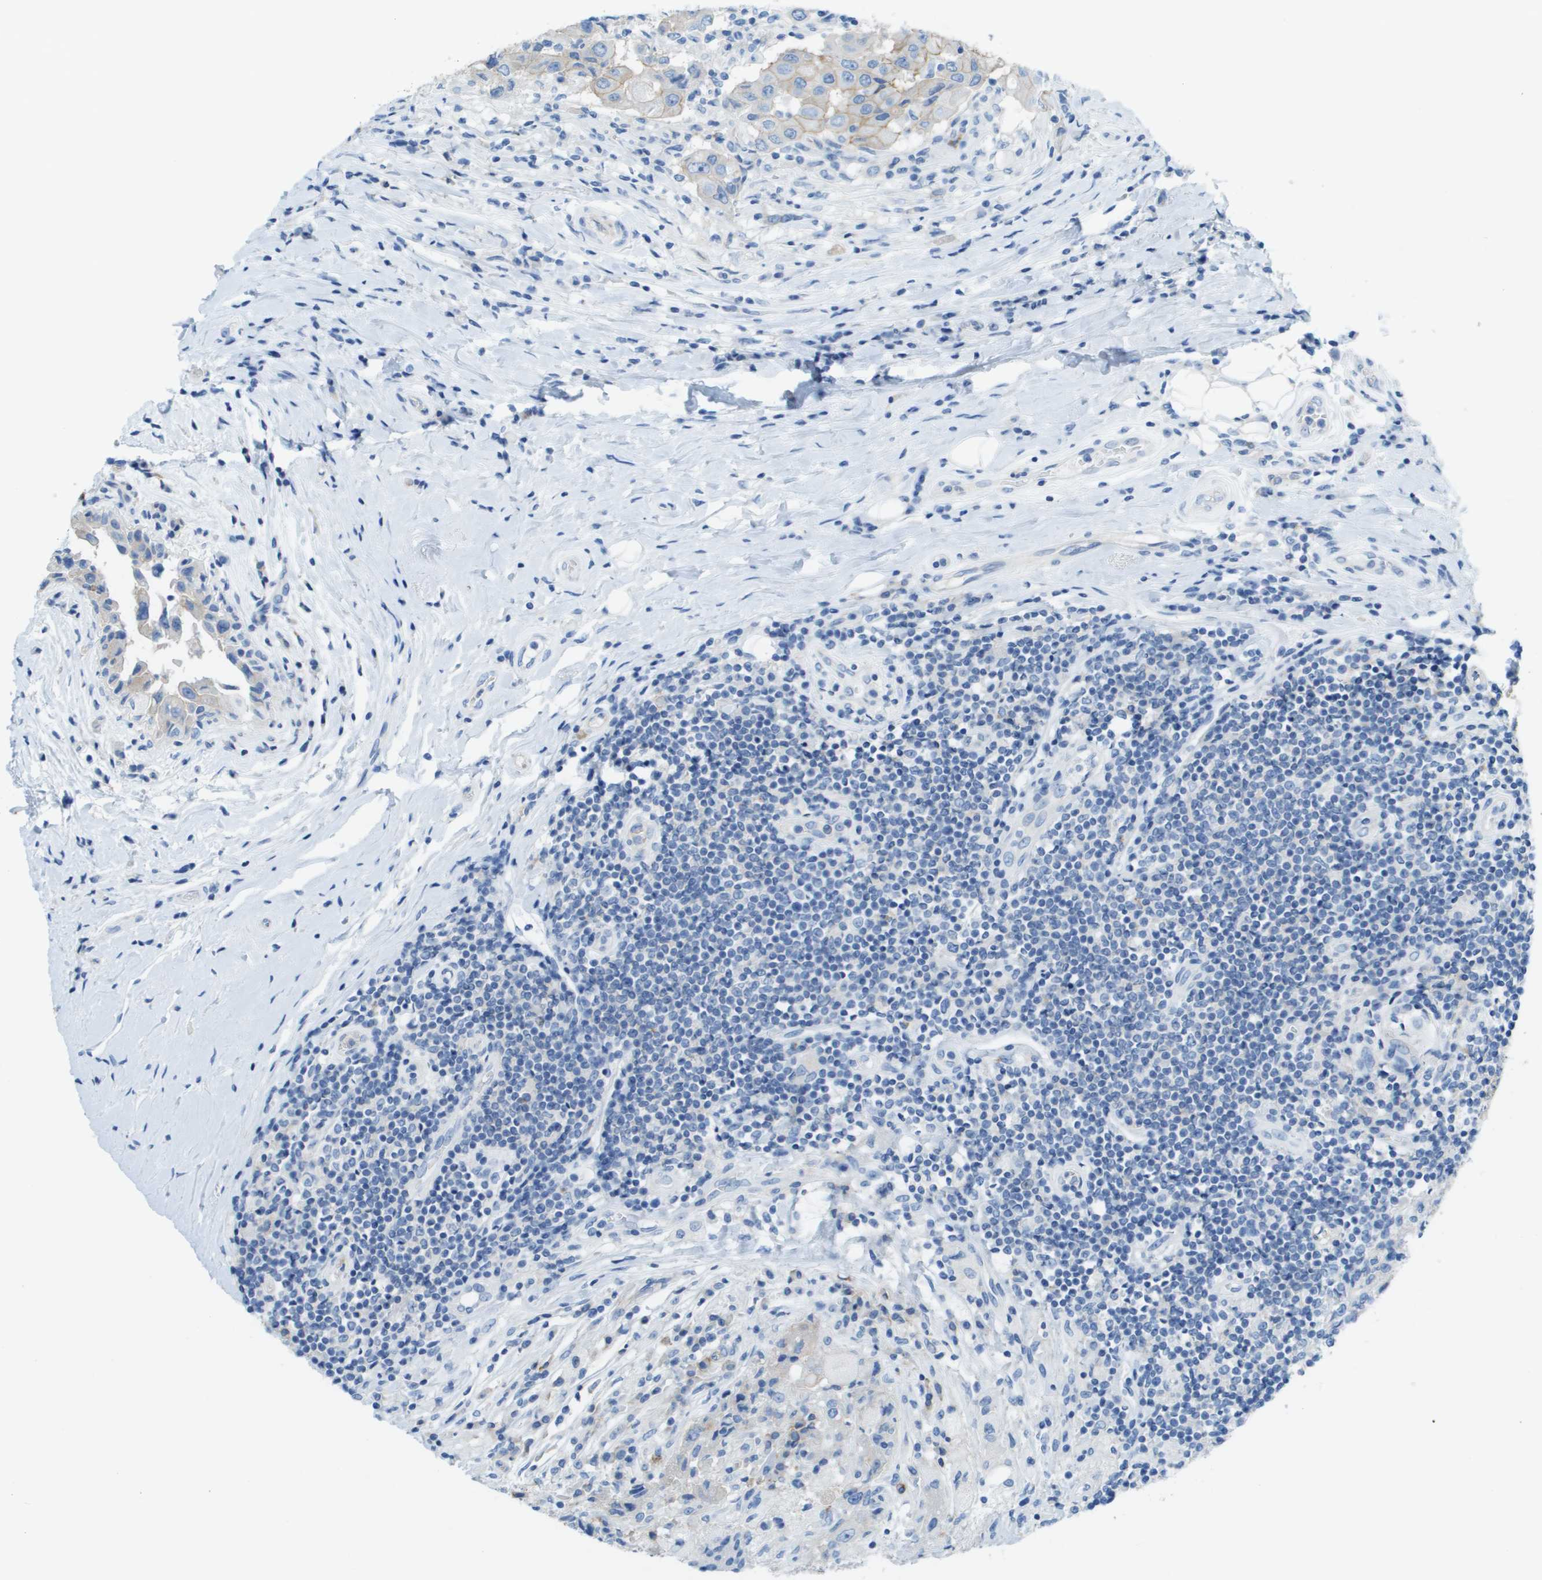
{"staining": {"intensity": "negative", "quantity": "none", "location": "none"}, "tissue": "breast cancer", "cell_type": "Tumor cells", "image_type": "cancer", "snomed": [{"axis": "morphology", "description": "Duct carcinoma"}, {"axis": "topography", "description": "Breast"}], "caption": "A high-resolution image shows IHC staining of breast cancer (invasive ductal carcinoma), which exhibits no significant staining in tumor cells. The staining was performed using DAB to visualize the protein expression in brown, while the nuclei were stained in blue with hematoxylin (Magnification: 20x).", "gene": "CD46", "patient": {"sex": "female", "age": 27}}